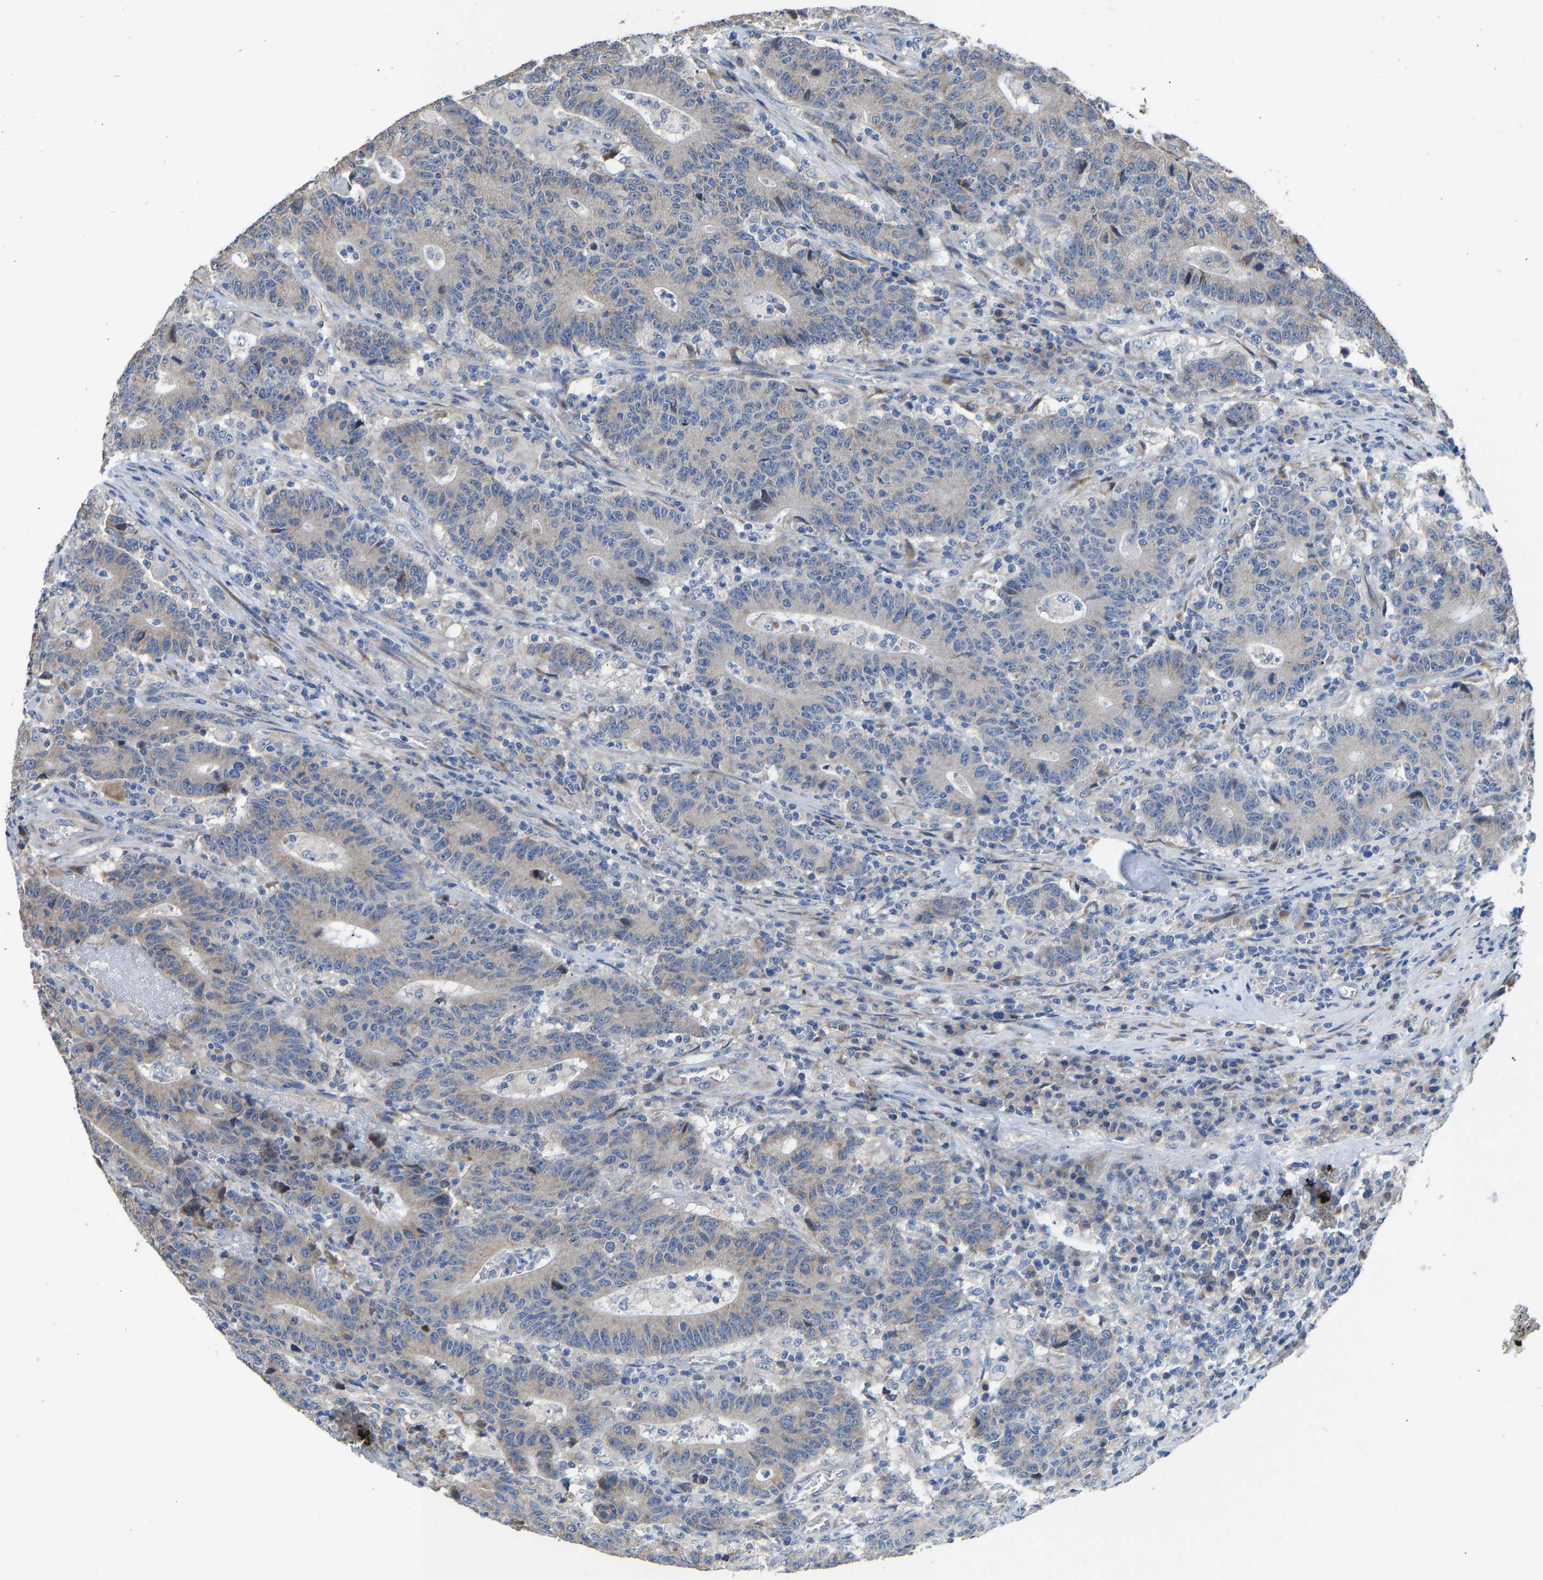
{"staining": {"intensity": "weak", "quantity": "<25%", "location": "cytoplasmic/membranous"}, "tissue": "colorectal cancer", "cell_type": "Tumor cells", "image_type": "cancer", "snomed": [{"axis": "morphology", "description": "Normal tissue, NOS"}, {"axis": "morphology", "description": "Adenocarcinoma, NOS"}, {"axis": "topography", "description": "Colon"}], "caption": "Immunohistochemistry (IHC) of colorectal cancer (adenocarcinoma) exhibits no expression in tumor cells. Nuclei are stained in blue.", "gene": "TMEM150A", "patient": {"sex": "female", "age": 75}}